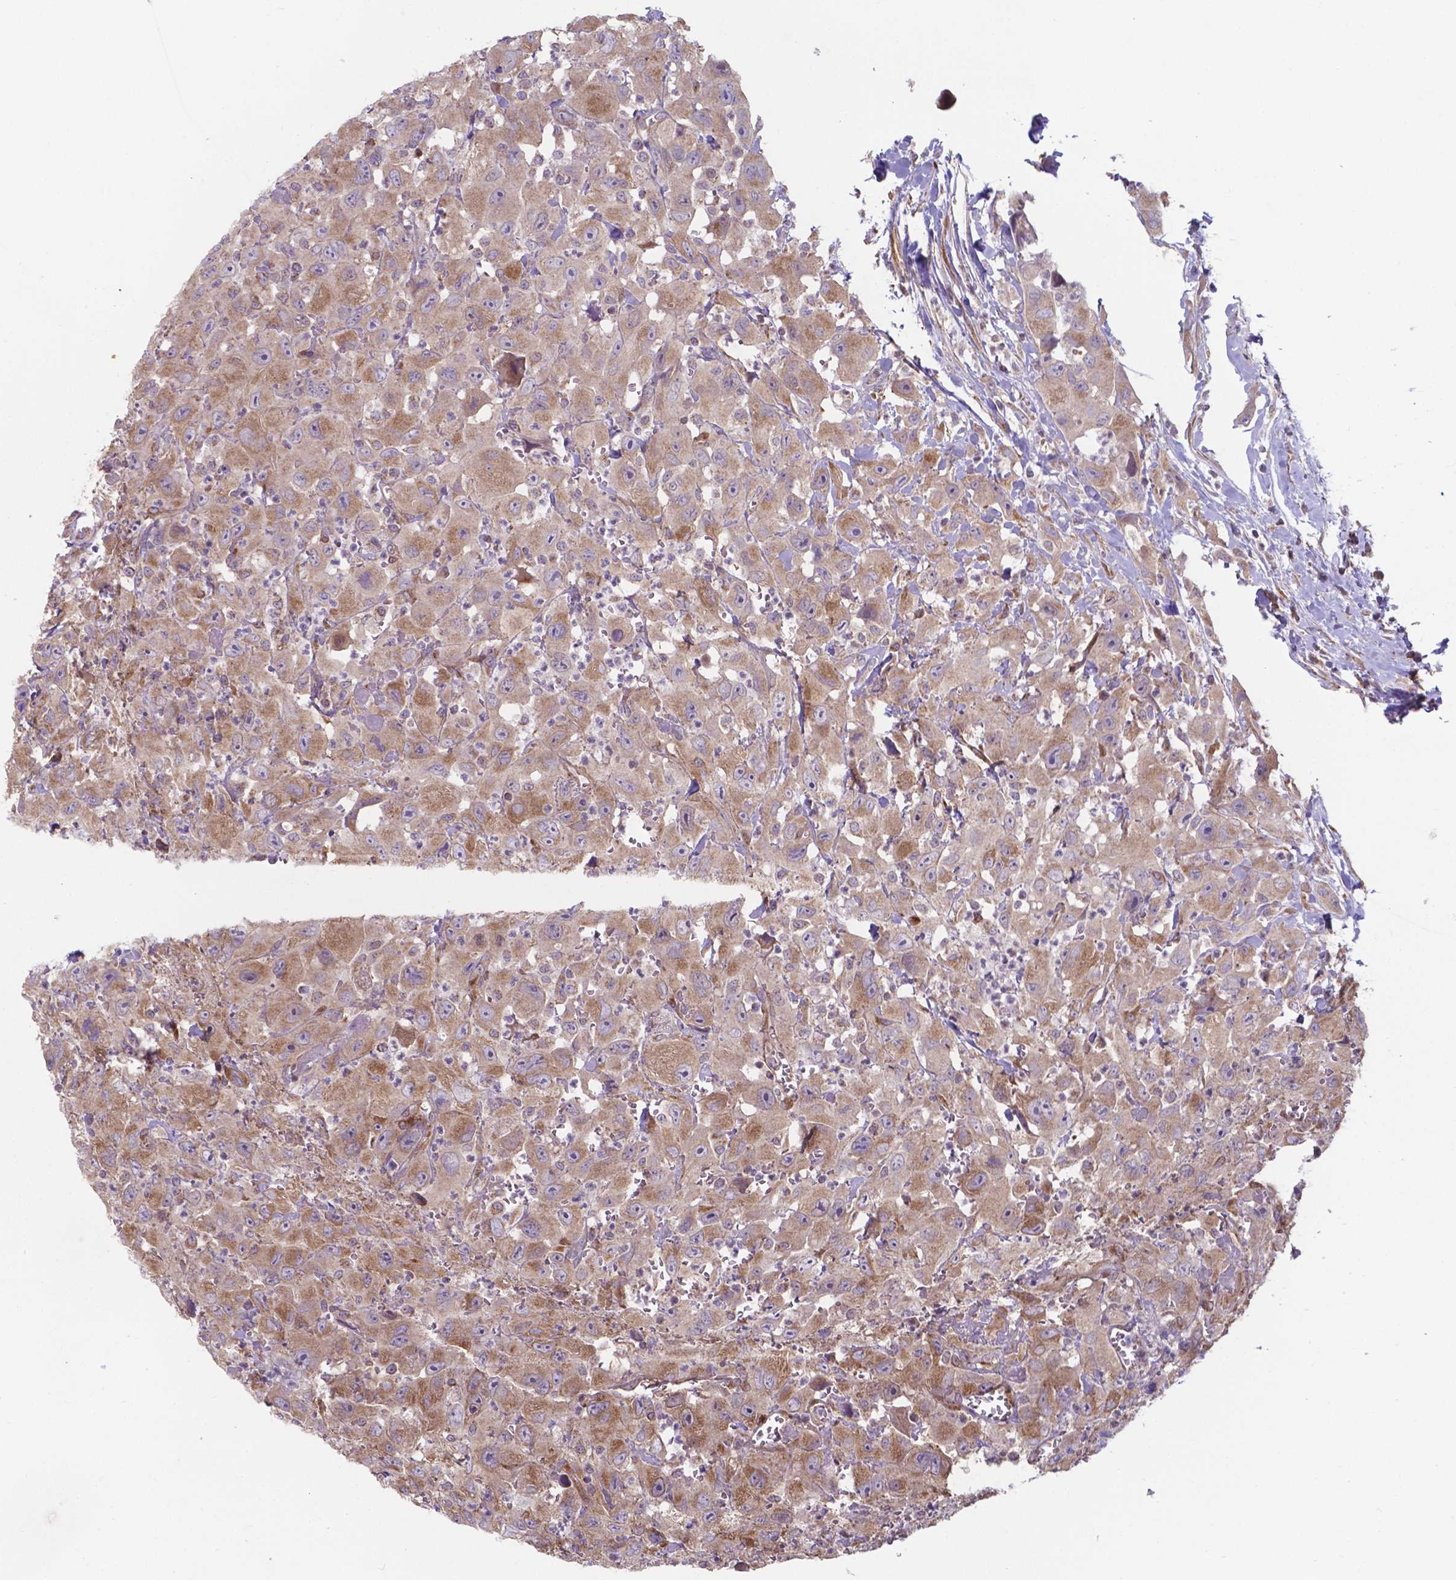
{"staining": {"intensity": "weak", "quantity": ">75%", "location": "cytoplasmic/membranous"}, "tissue": "head and neck cancer", "cell_type": "Tumor cells", "image_type": "cancer", "snomed": [{"axis": "morphology", "description": "Squamous cell carcinoma, NOS"}, {"axis": "morphology", "description": "Squamous cell carcinoma, metastatic, NOS"}, {"axis": "topography", "description": "Oral tissue"}, {"axis": "topography", "description": "Head-Neck"}], "caption": "Human head and neck cancer stained with a brown dye displays weak cytoplasmic/membranous positive staining in approximately >75% of tumor cells.", "gene": "FAM114A1", "patient": {"sex": "female", "age": 85}}